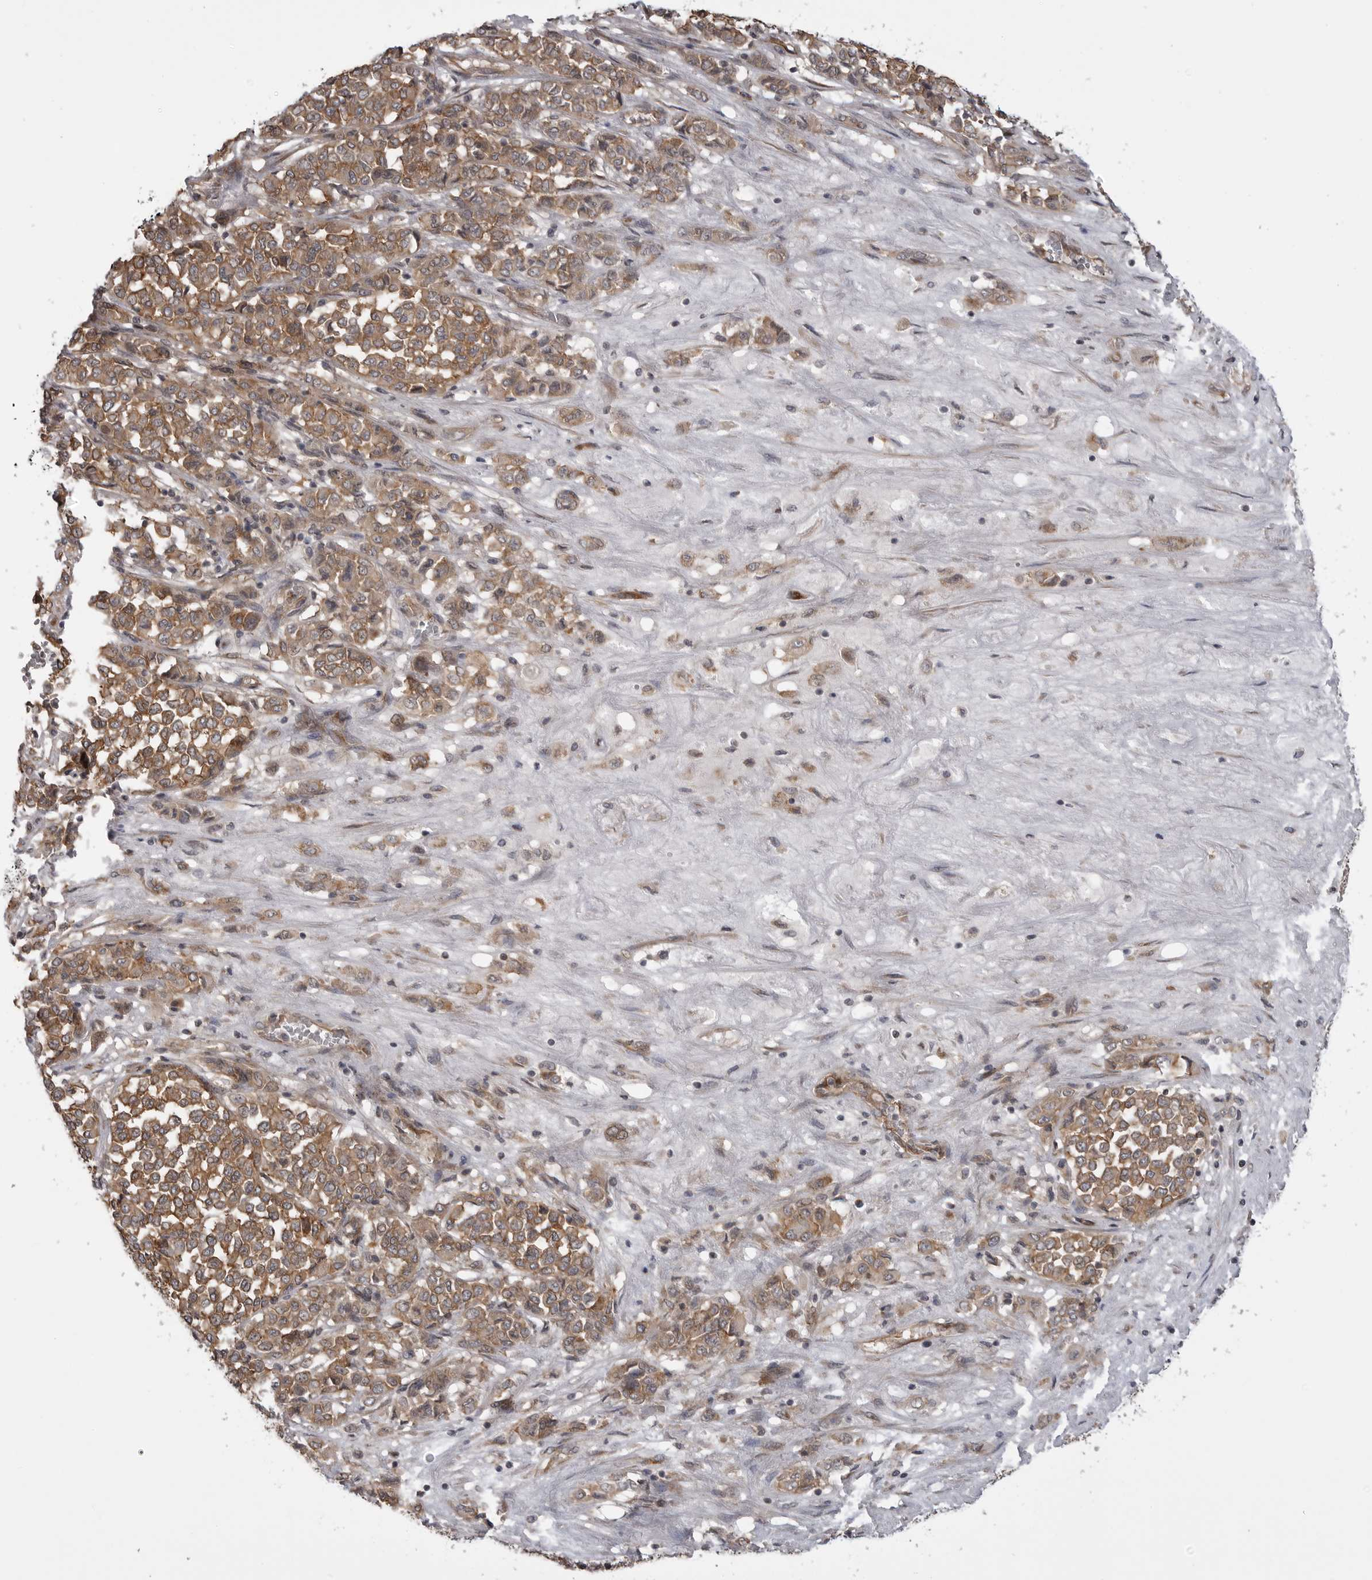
{"staining": {"intensity": "moderate", "quantity": ">75%", "location": "cytoplasmic/membranous"}, "tissue": "melanoma", "cell_type": "Tumor cells", "image_type": "cancer", "snomed": [{"axis": "morphology", "description": "Malignant melanoma, Metastatic site"}, {"axis": "topography", "description": "Pancreas"}], "caption": "A photomicrograph of human melanoma stained for a protein shows moderate cytoplasmic/membranous brown staining in tumor cells.", "gene": "LRRC45", "patient": {"sex": "female", "age": 30}}